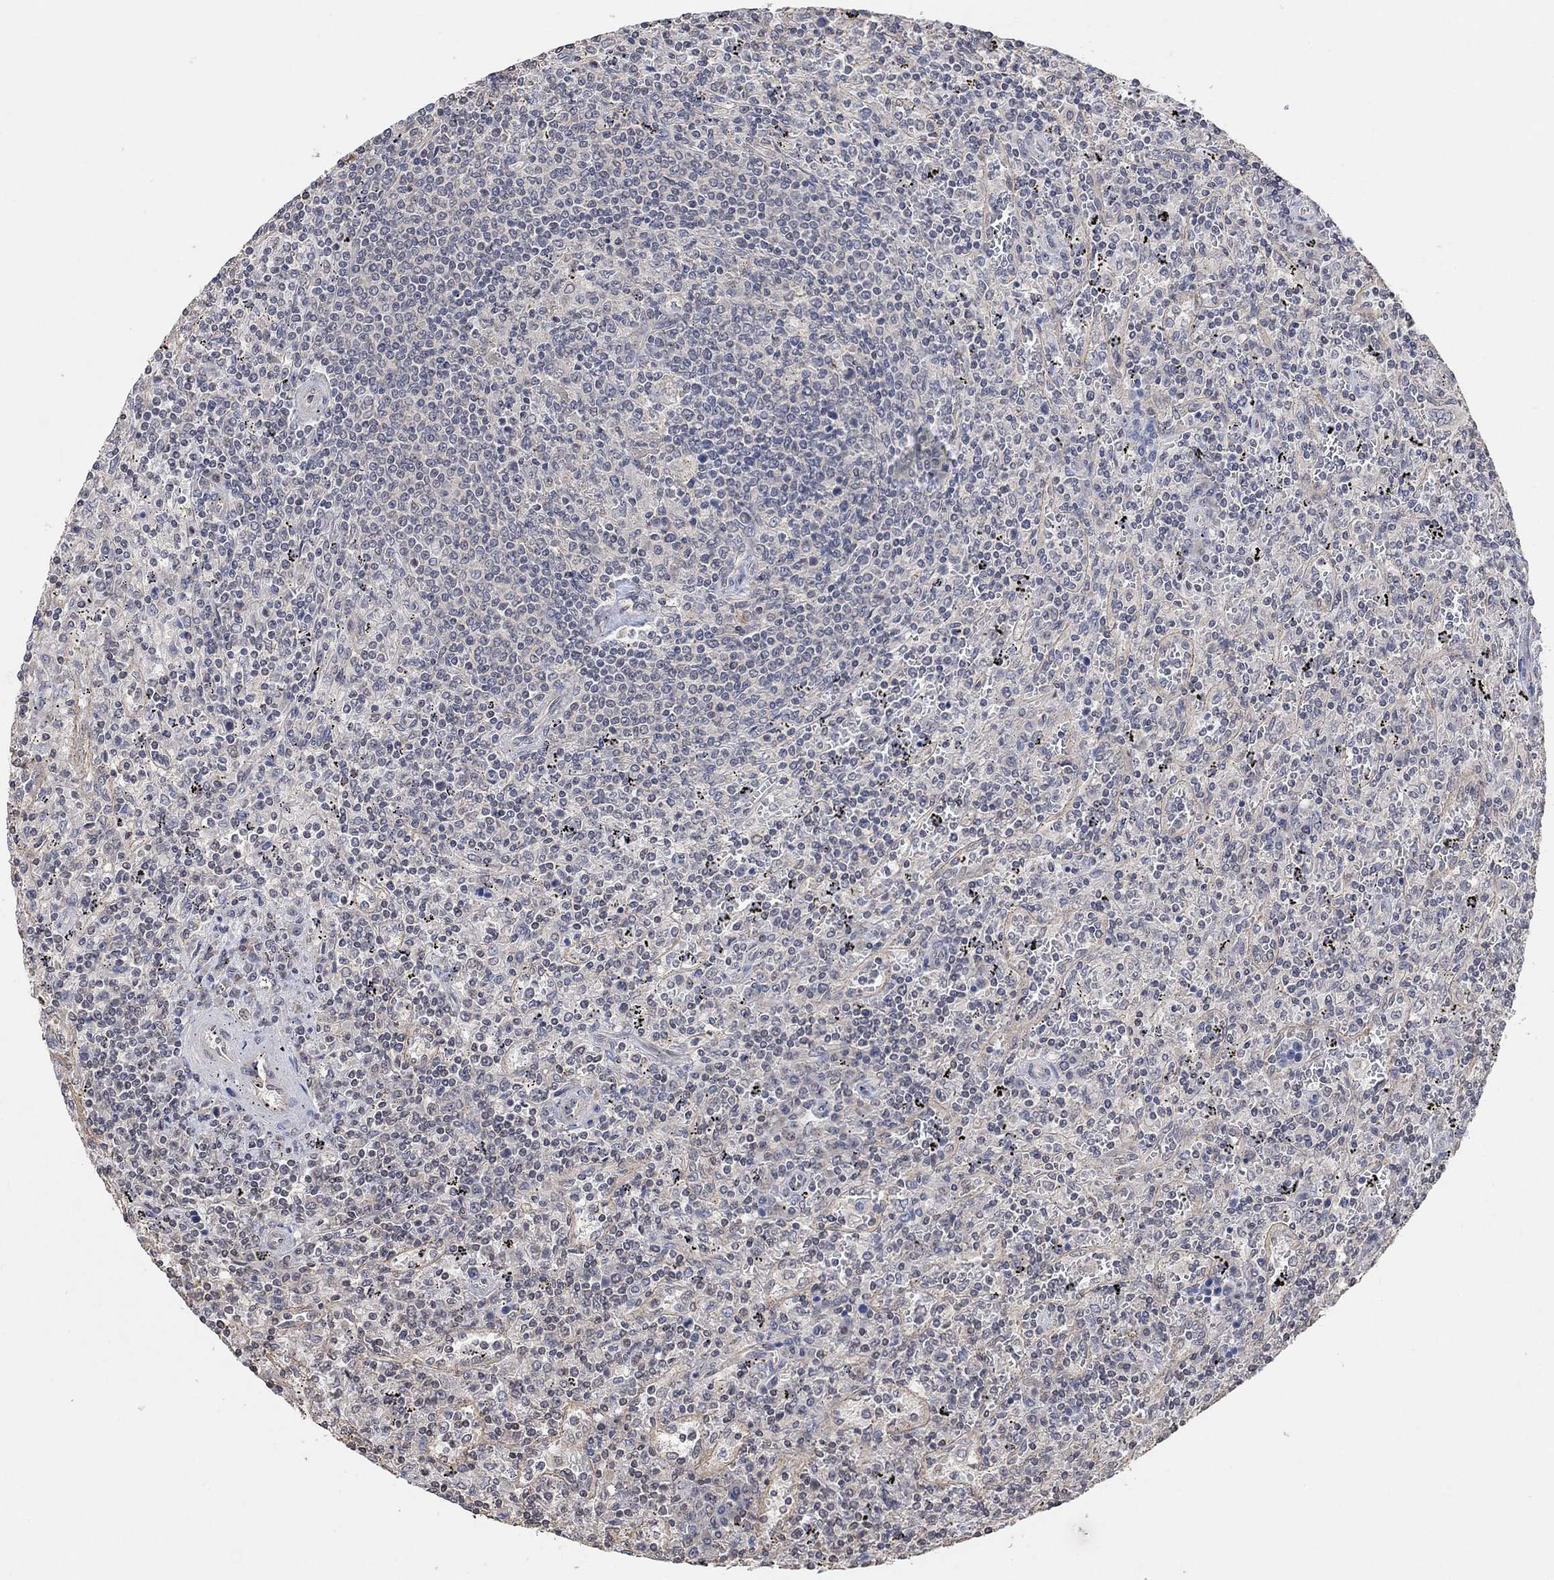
{"staining": {"intensity": "negative", "quantity": "none", "location": "none"}, "tissue": "lymphoma", "cell_type": "Tumor cells", "image_type": "cancer", "snomed": [{"axis": "morphology", "description": "Malignant lymphoma, non-Hodgkin's type, Low grade"}, {"axis": "topography", "description": "Spleen"}], "caption": "This is an immunohistochemistry (IHC) histopathology image of human malignant lymphoma, non-Hodgkin's type (low-grade). There is no expression in tumor cells.", "gene": "UNC5B", "patient": {"sex": "male", "age": 62}}